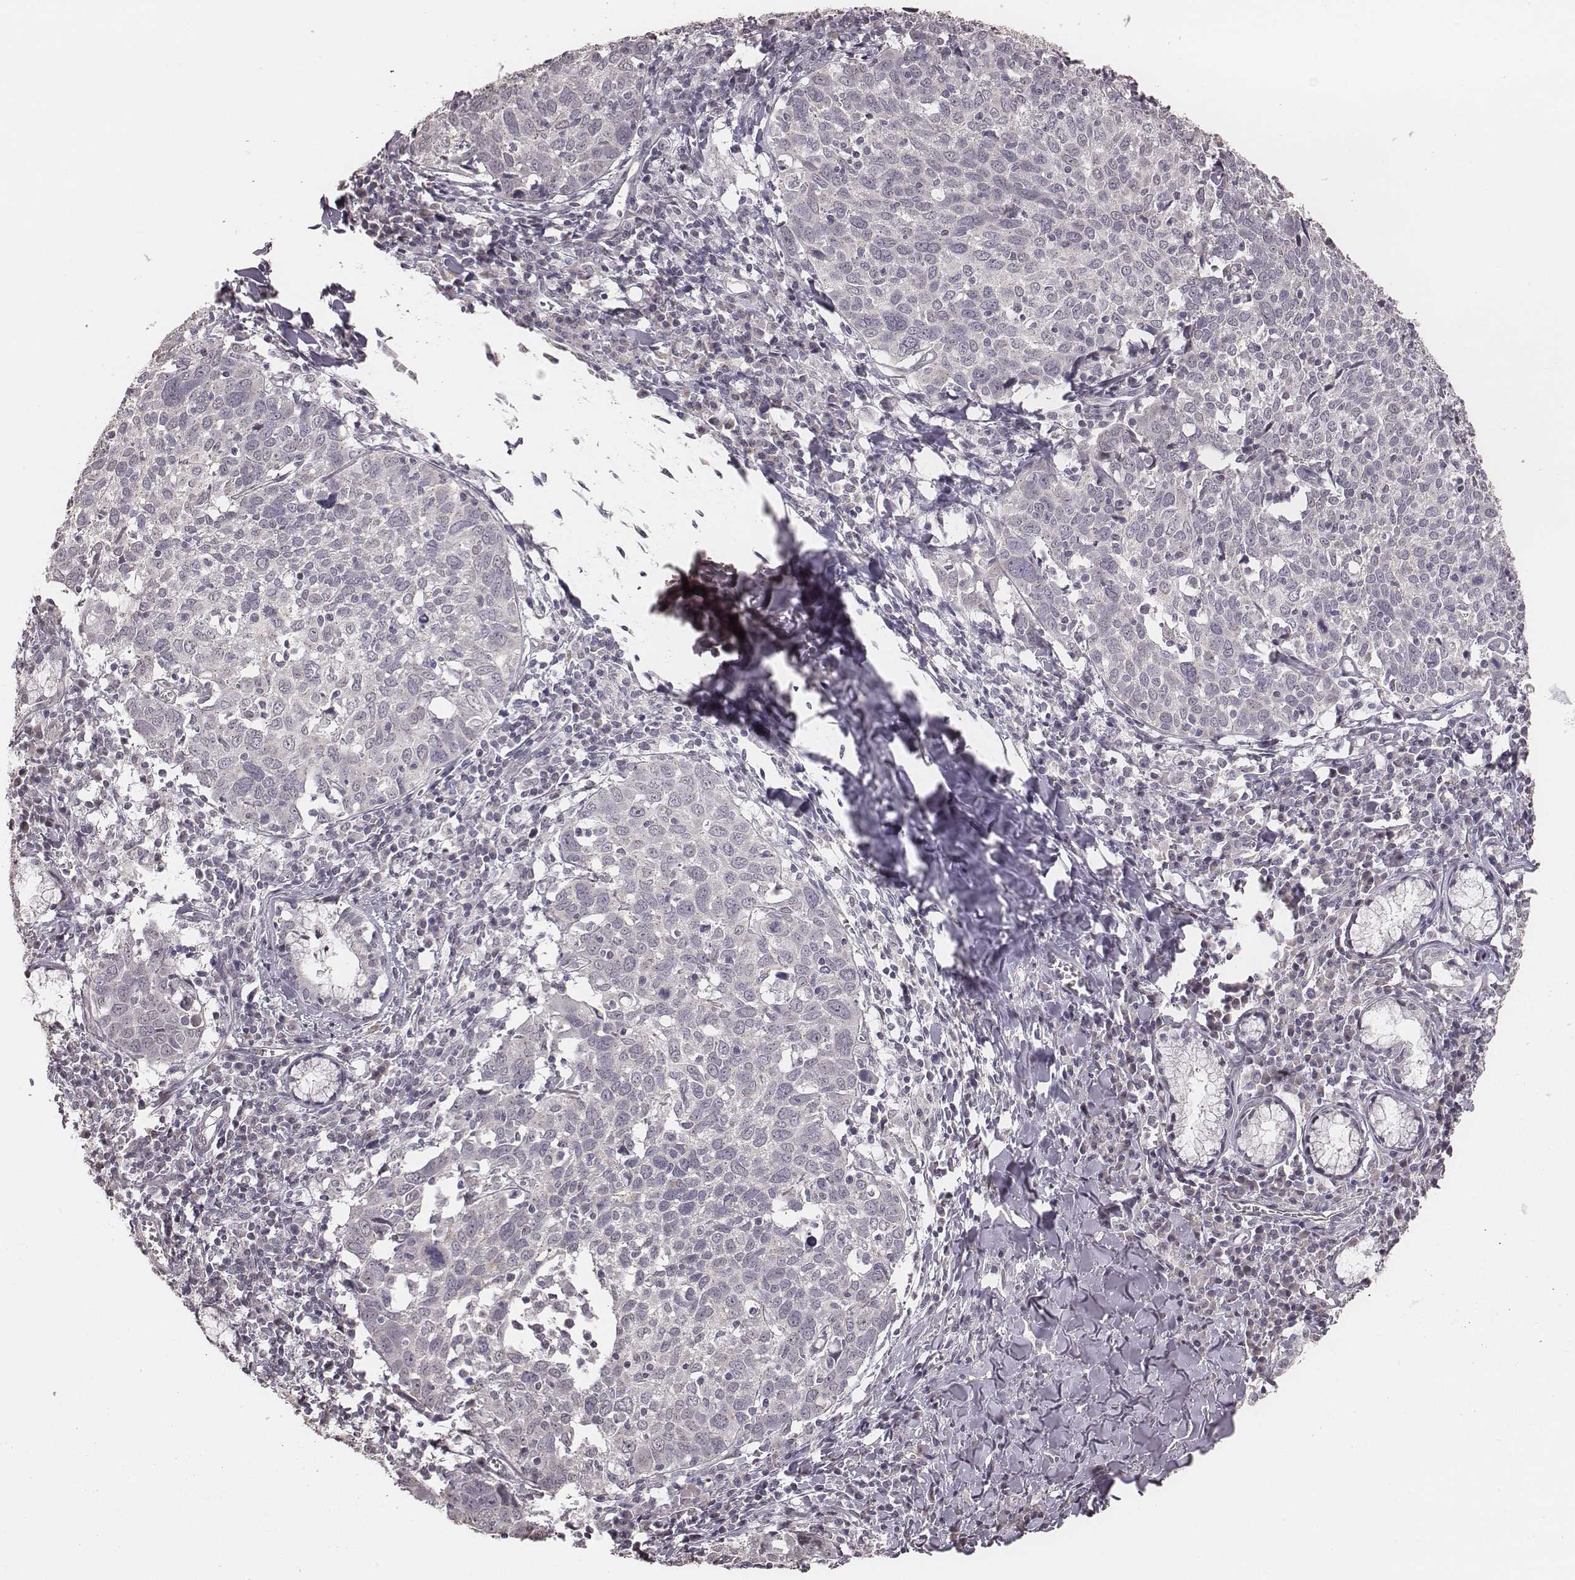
{"staining": {"intensity": "negative", "quantity": "none", "location": "none"}, "tissue": "lung cancer", "cell_type": "Tumor cells", "image_type": "cancer", "snomed": [{"axis": "morphology", "description": "Squamous cell carcinoma, NOS"}, {"axis": "topography", "description": "Lung"}], "caption": "Lung squamous cell carcinoma was stained to show a protein in brown. There is no significant positivity in tumor cells.", "gene": "SLC7A4", "patient": {"sex": "male", "age": 57}}